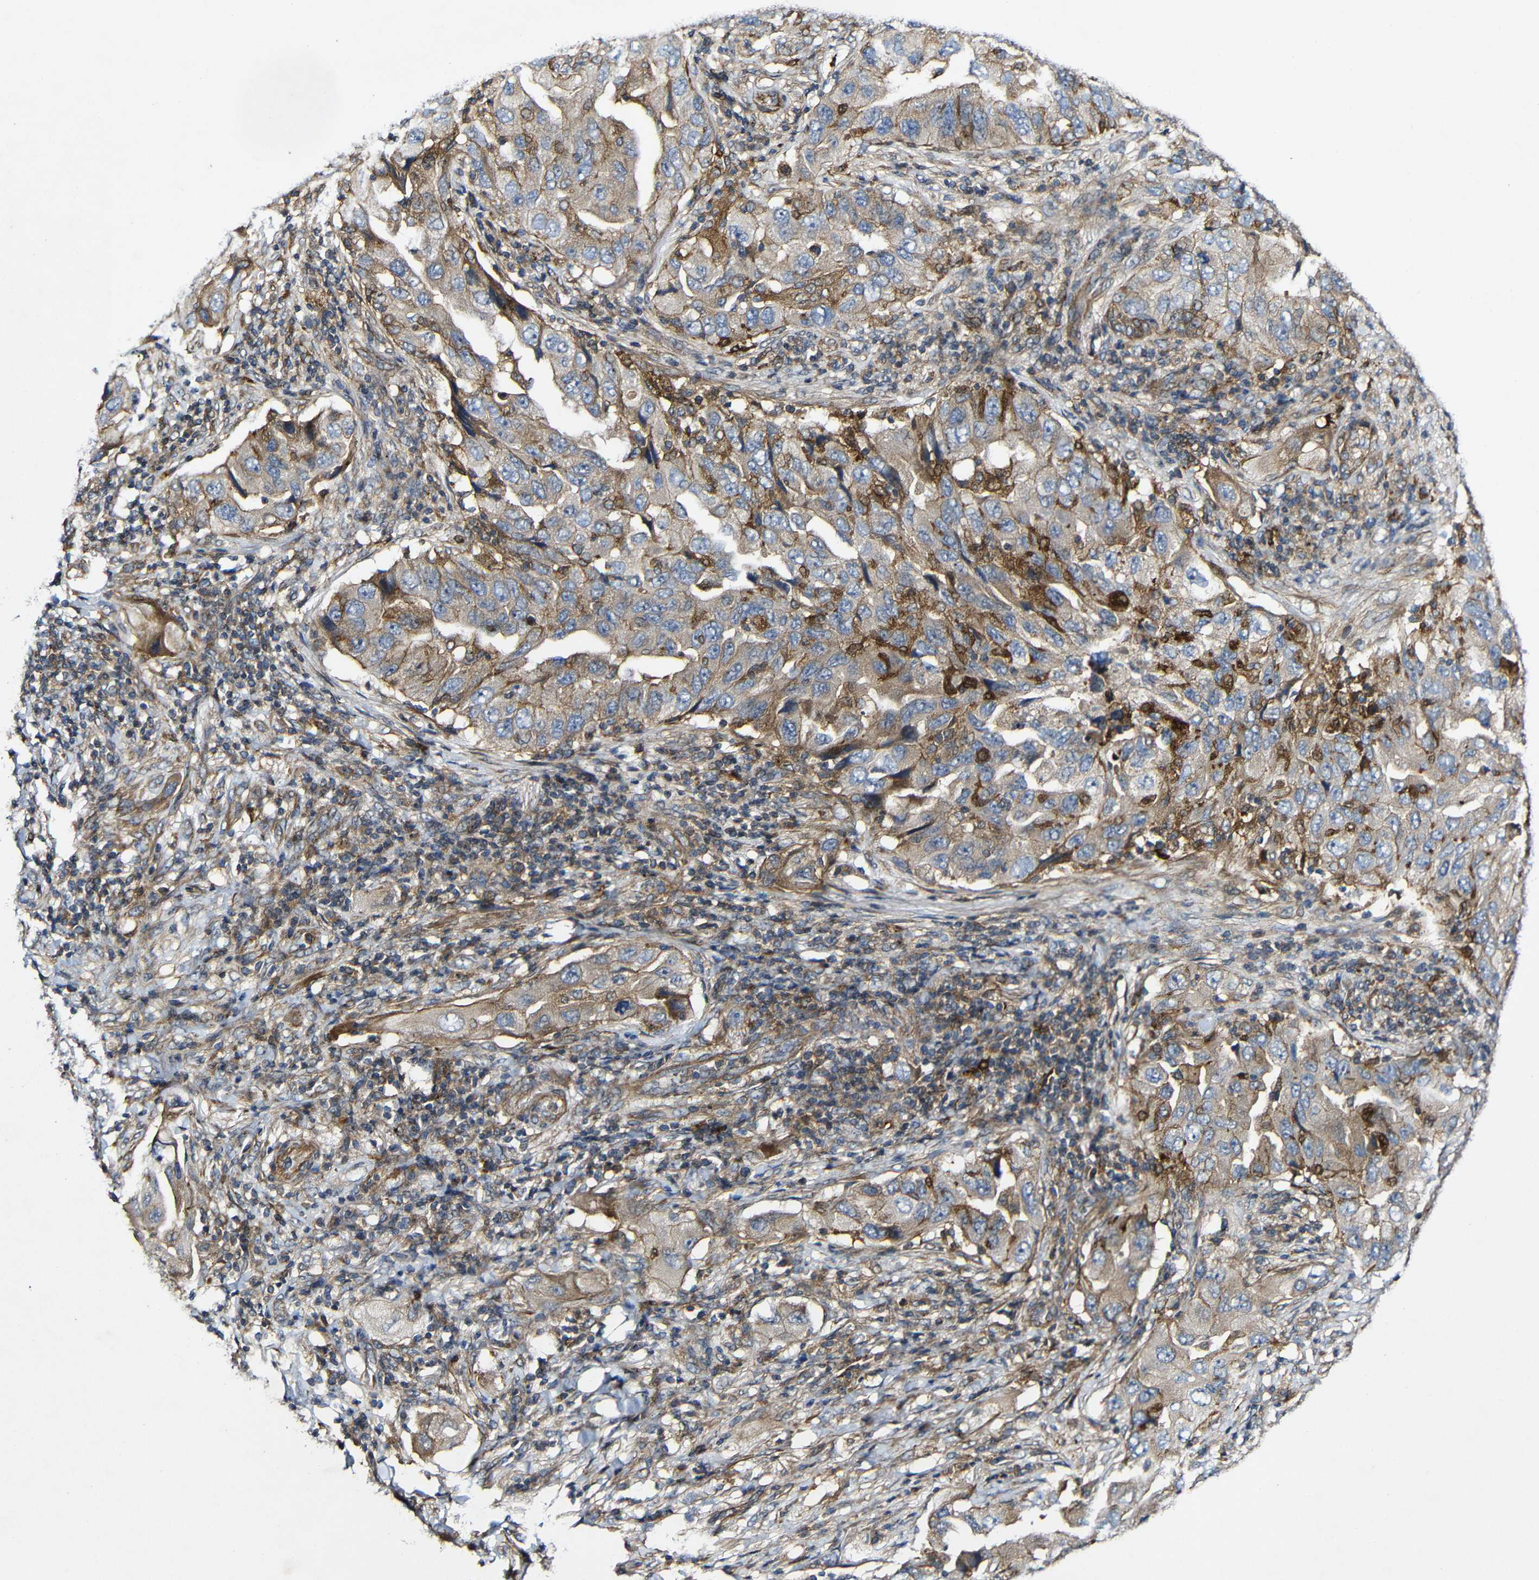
{"staining": {"intensity": "moderate", "quantity": "<25%", "location": "cytoplasmic/membranous"}, "tissue": "lung cancer", "cell_type": "Tumor cells", "image_type": "cancer", "snomed": [{"axis": "morphology", "description": "Adenocarcinoma, NOS"}, {"axis": "topography", "description": "Lung"}], "caption": "Immunohistochemical staining of human lung cancer displays low levels of moderate cytoplasmic/membranous expression in approximately <25% of tumor cells.", "gene": "GSDME", "patient": {"sex": "female", "age": 65}}